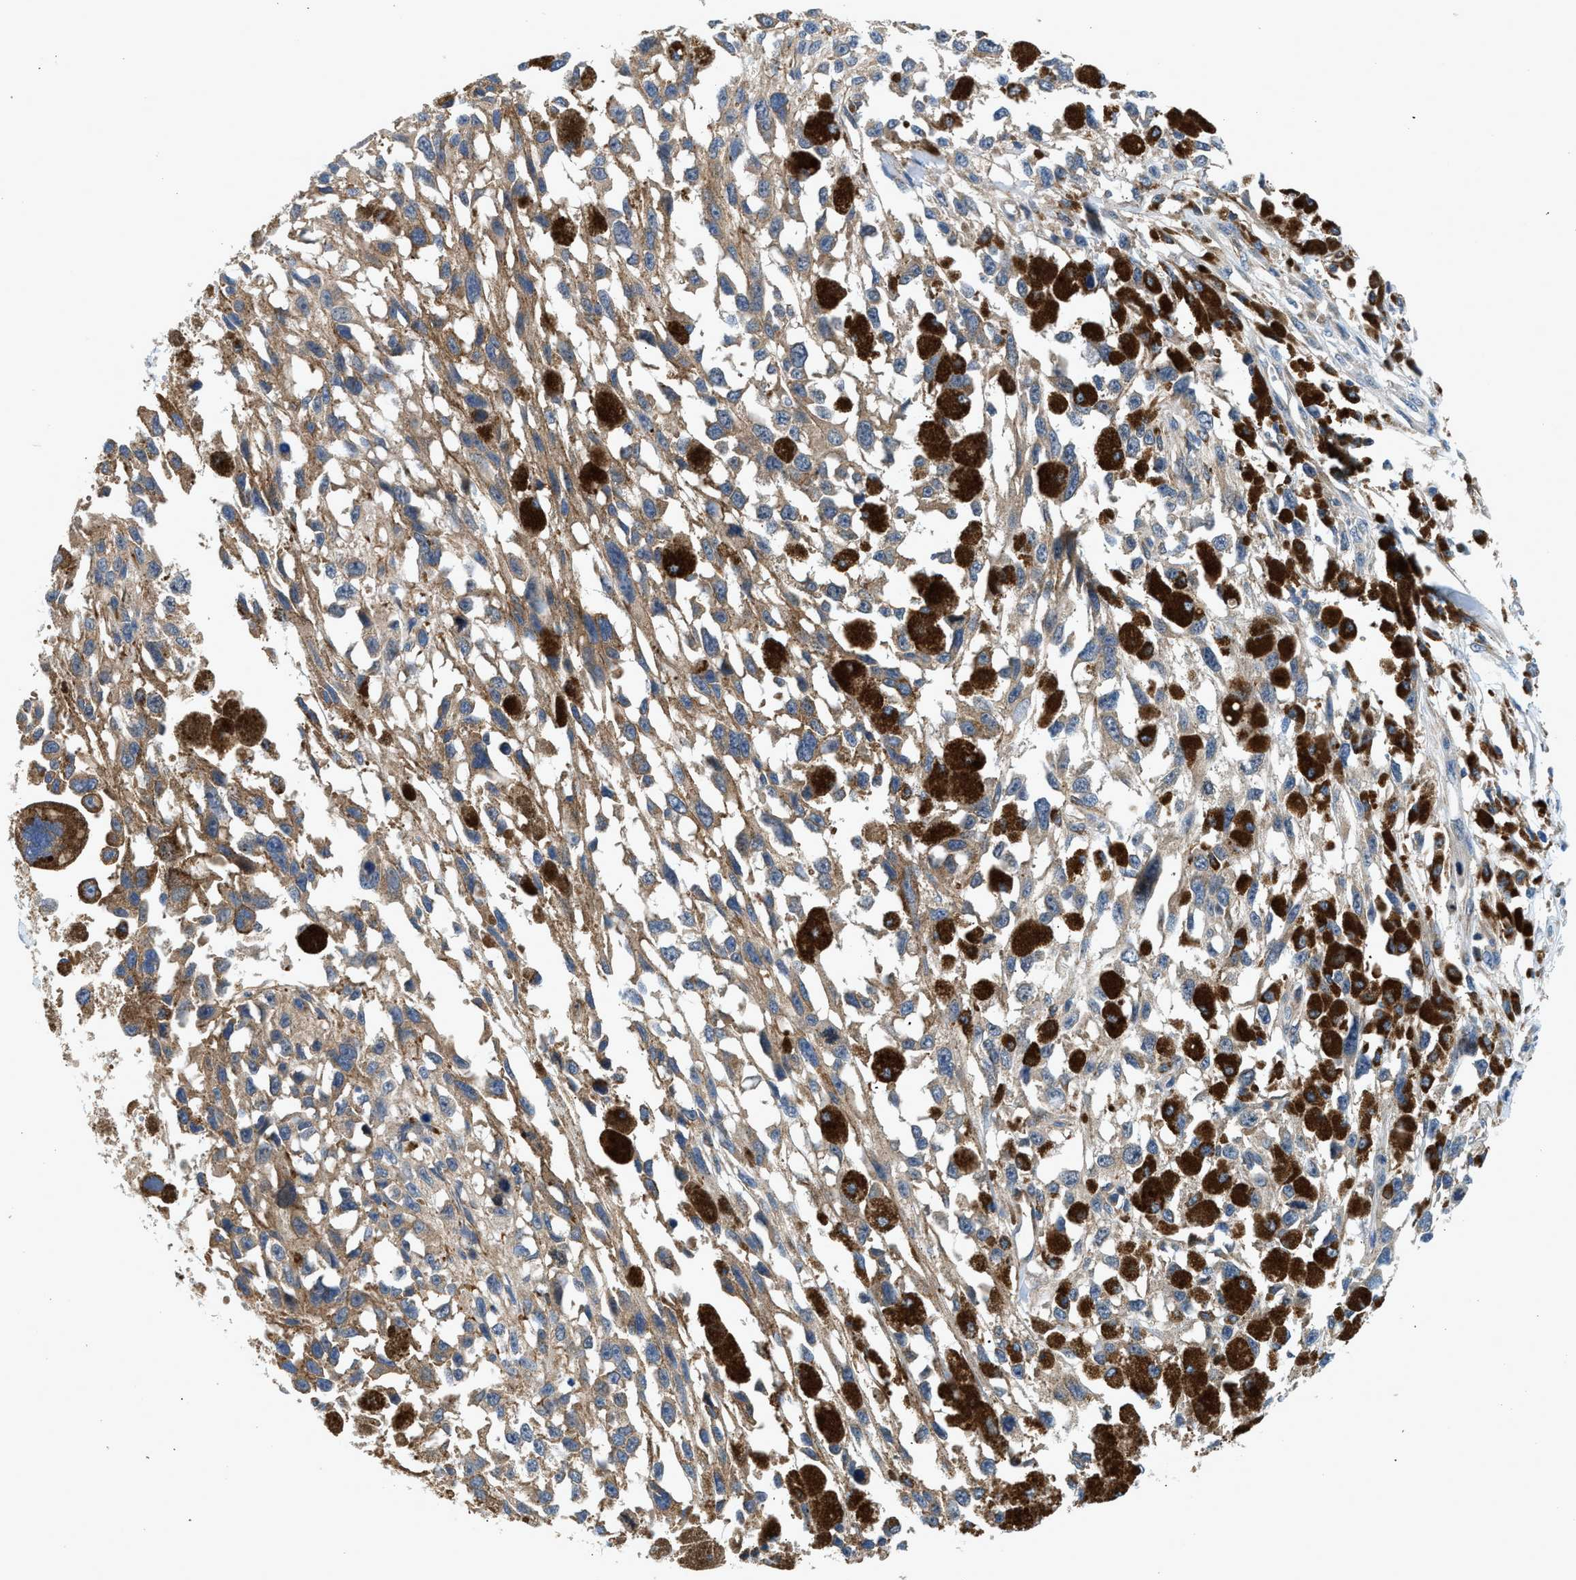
{"staining": {"intensity": "moderate", "quantity": ">75%", "location": "cytoplasmic/membranous"}, "tissue": "melanoma", "cell_type": "Tumor cells", "image_type": "cancer", "snomed": [{"axis": "morphology", "description": "Malignant melanoma, Metastatic site"}, {"axis": "topography", "description": "Lymph node"}], "caption": "The immunohistochemical stain labels moderate cytoplasmic/membranous staining in tumor cells of melanoma tissue. The protein is stained brown, and the nuclei are stained in blue (DAB IHC with brightfield microscopy, high magnification).", "gene": "LPIN2", "patient": {"sex": "male", "age": 59}}